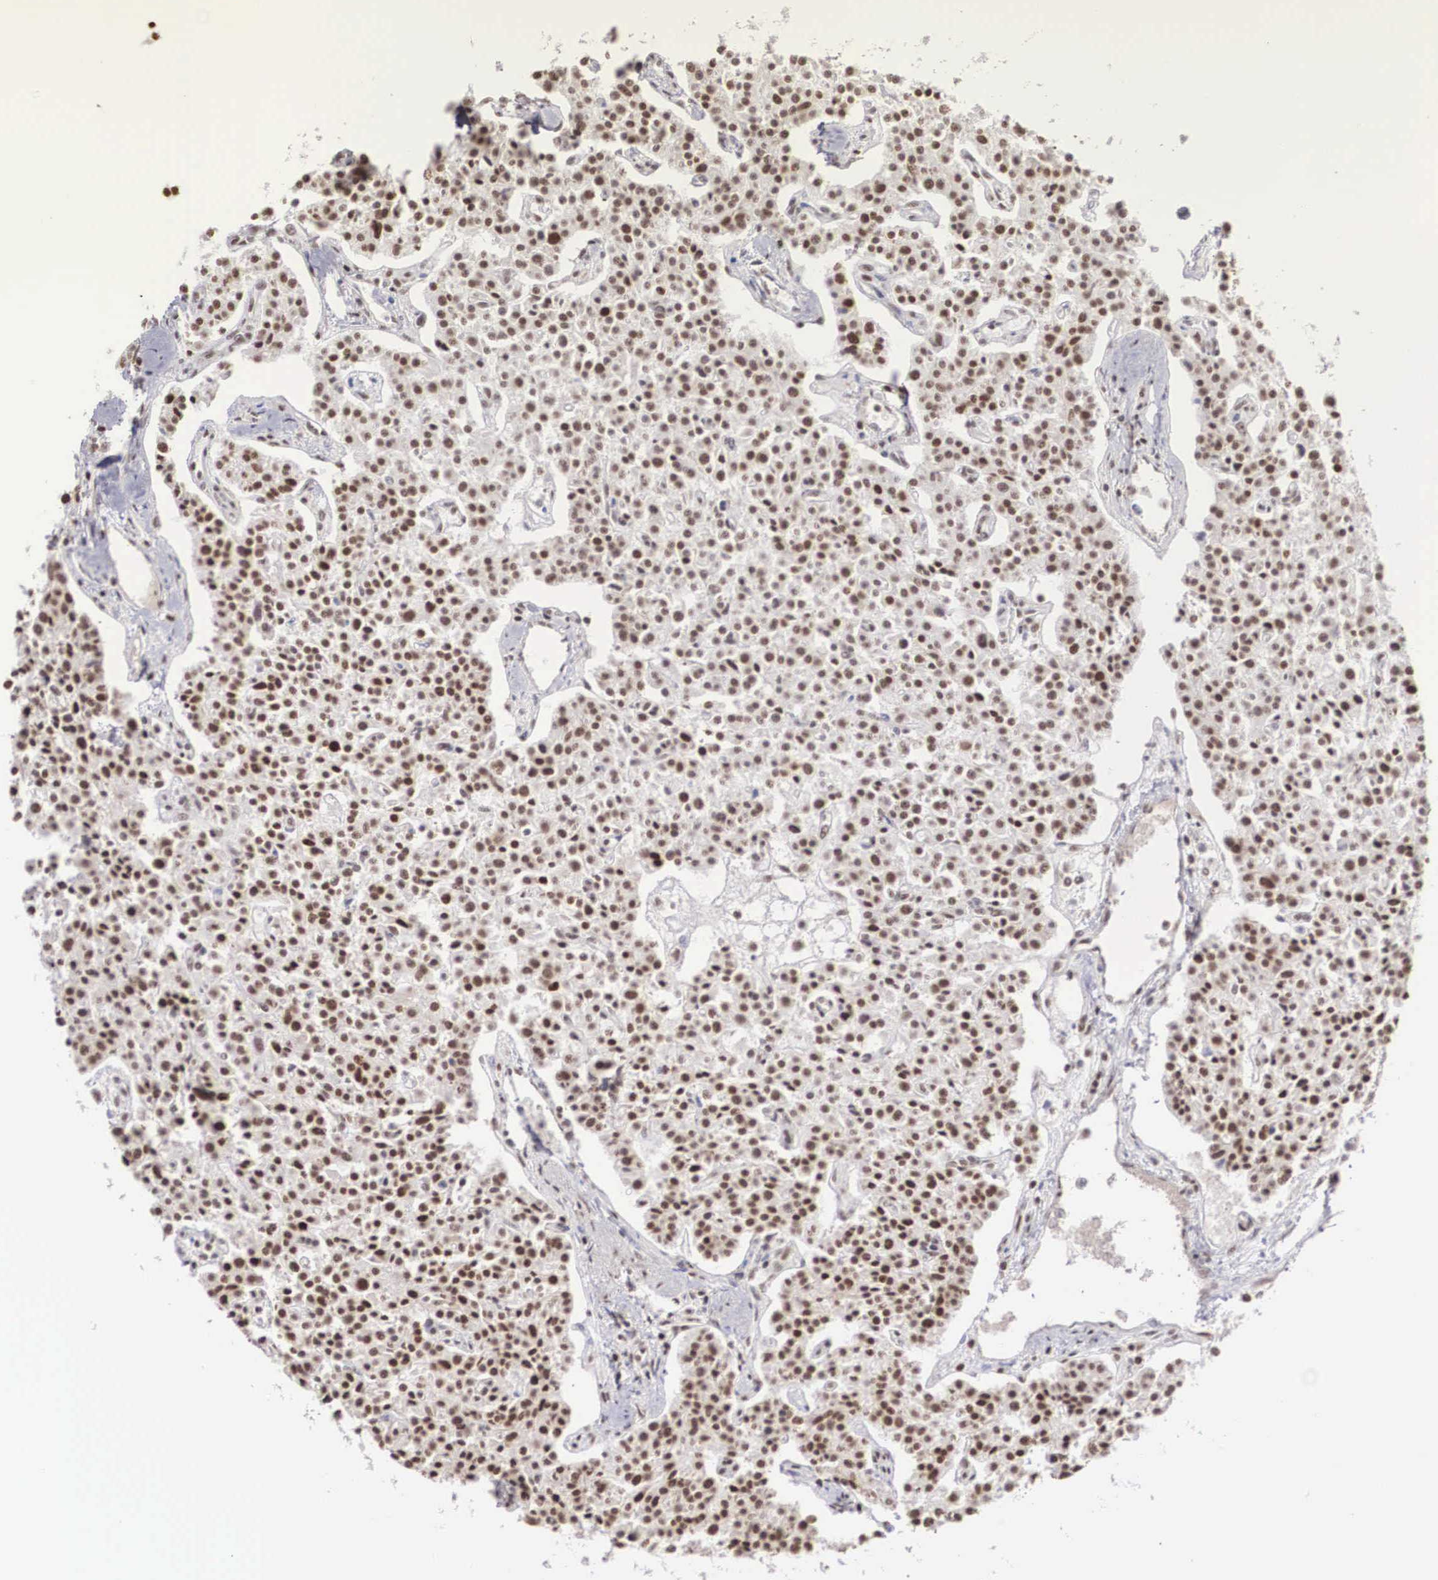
{"staining": {"intensity": "strong", "quantity": ">75%", "location": "nuclear"}, "tissue": "carcinoid", "cell_type": "Tumor cells", "image_type": "cancer", "snomed": [{"axis": "morphology", "description": "Carcinoid, malignant, NOS"}, {"axis": "topography", "description": "Stomach"}], "caption": "A histopathology image of human carcinoid stained for a protein demonstrates strong nuclear brown staining in tumor cells.", "gene": "HTATSF1", "patient": {"sex": "female", "age": 76}}